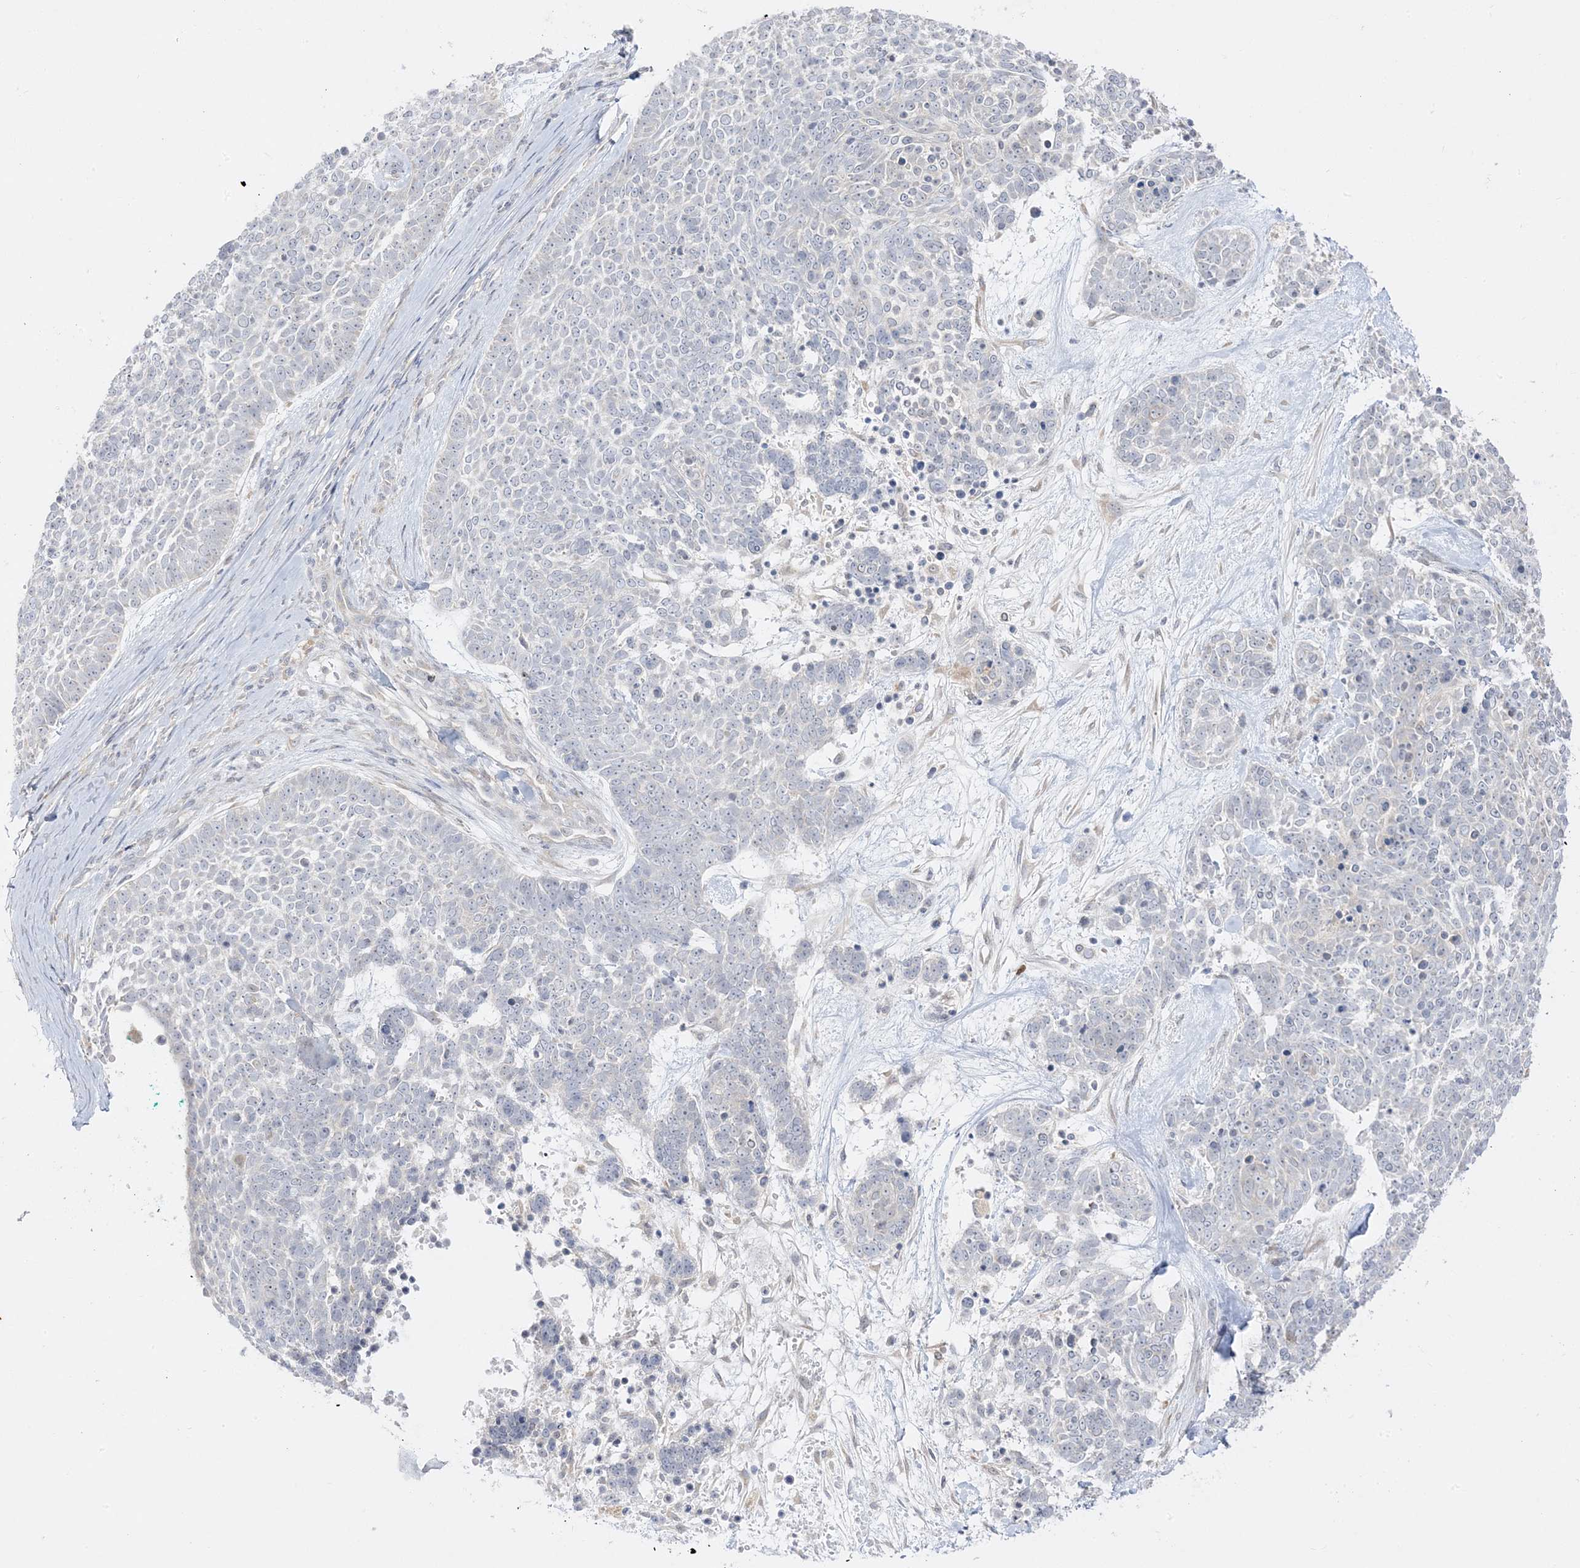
{"staining": {"intensity": "negative", "quantity": "none", "location": "none"}, "tissue": "skin cancer", "cell_type": "Tumor cells", "image_type": "cancer", "snomed": [{"axis": "morphology", "description": "Basal cell carcinoma"}, {"axis": "topography", "description": "Skin"}], "caption": "Skin basal cell carcinoma stained for a protein using immunohistochemistry exhibits no positivity tumor cells.", "gene": "C2CD2", "patient": {"sex": "female", "age": 81}}